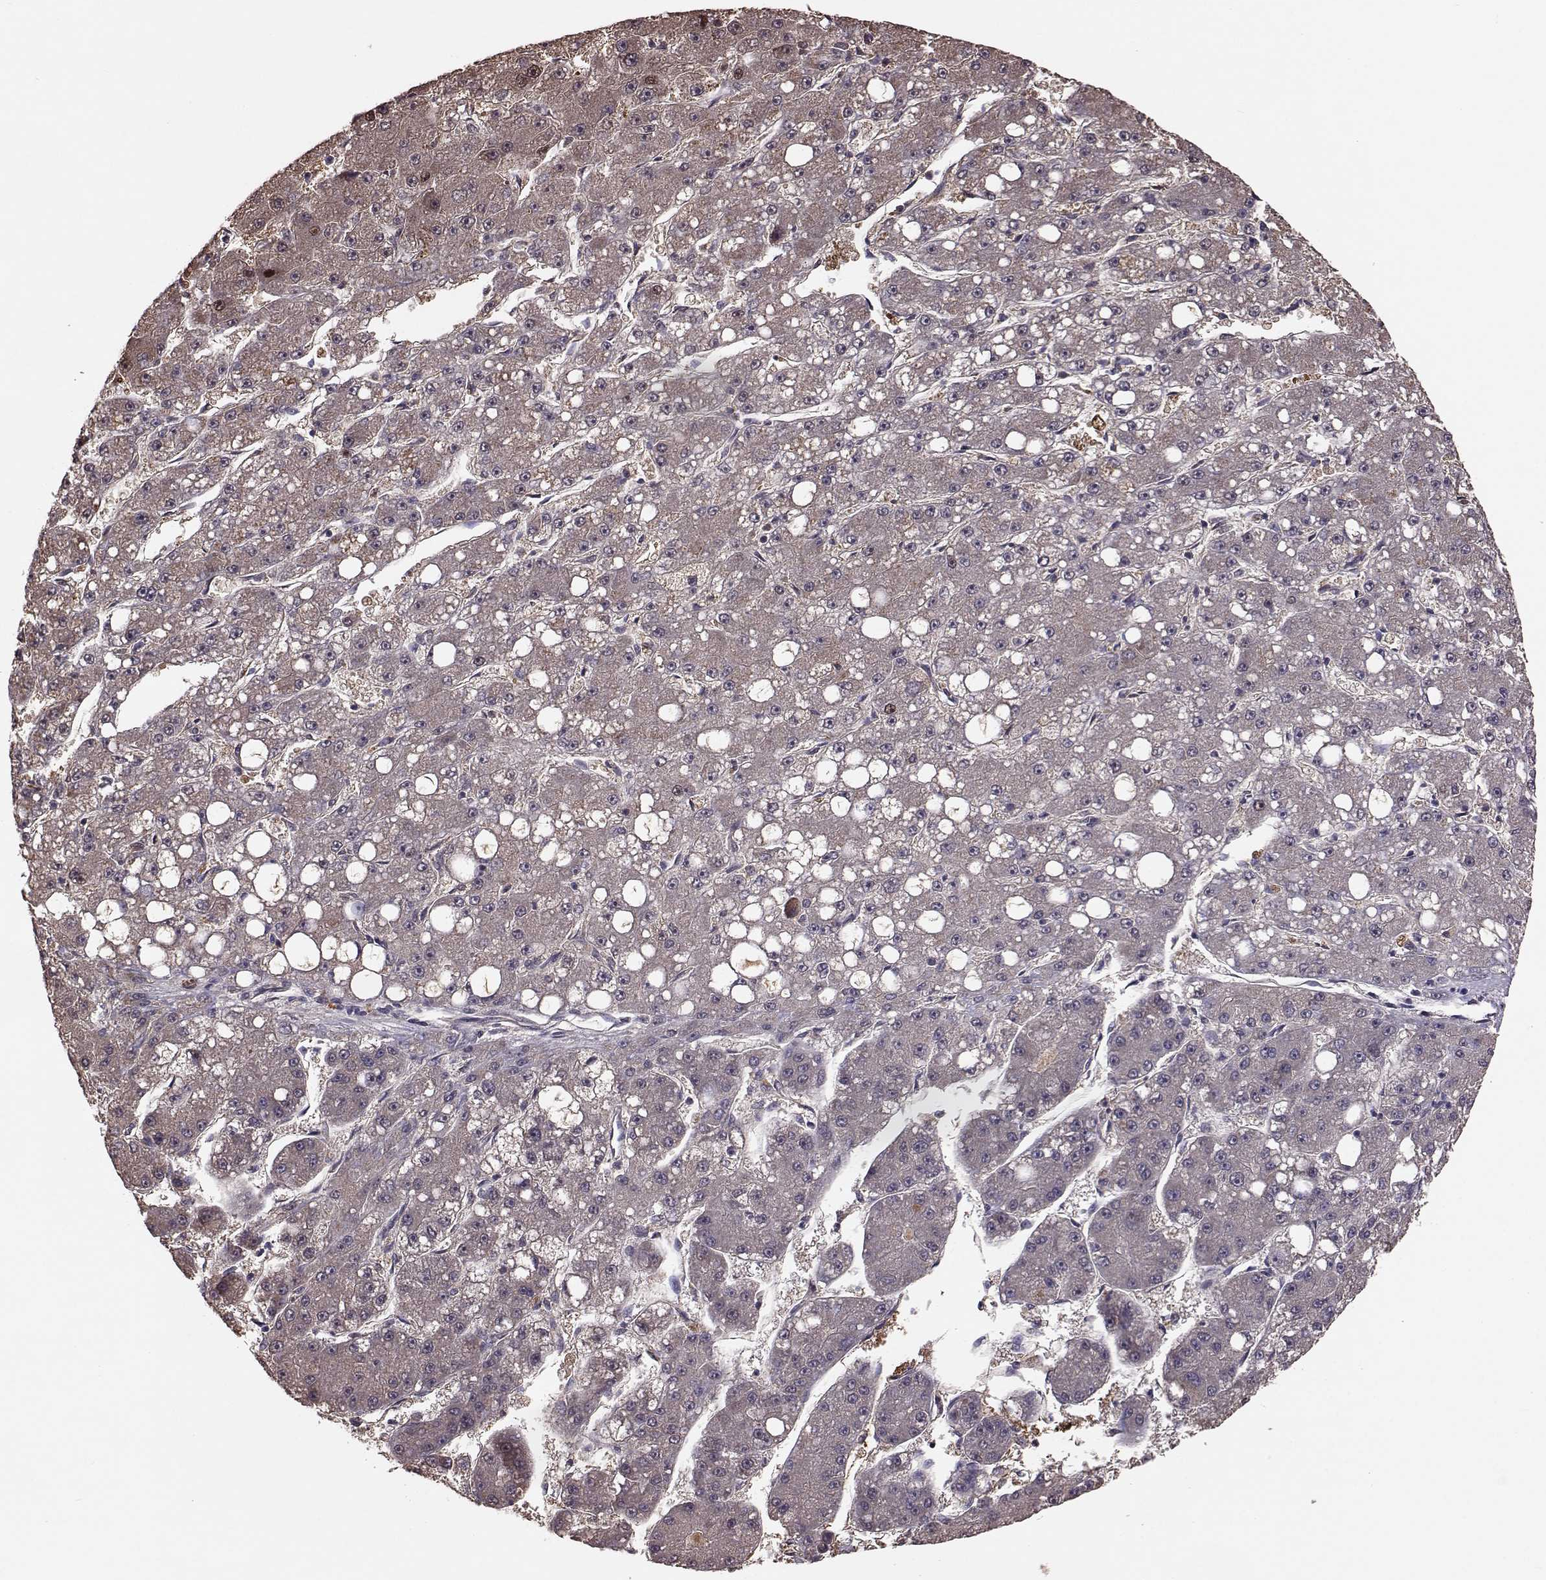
{"staining": {"intensity": "weak", "quantity": "25%-75%", "location": "cytoplasmic/membranous"}, "tissue": "liver cancer", "cell_type": "Tumor cells", "image_type": "cancer", "snomed": [{"axis": "morphology", "description": "Carcinoma, Hepatocellular, NOS"}, {"axis": "topography", "description": "Liver"}], "caption": "Hepatocellular carcinoma (liver) stained with immunohistochemistry demonstrates weak cytoplasmic/membranous staining in about 25%-75% of tumor cells. (DAB IHC with brightfield microscopy, high magnification).", "gene": "ALDH3A1", "patient": {"sex": "male", "age": 67}}